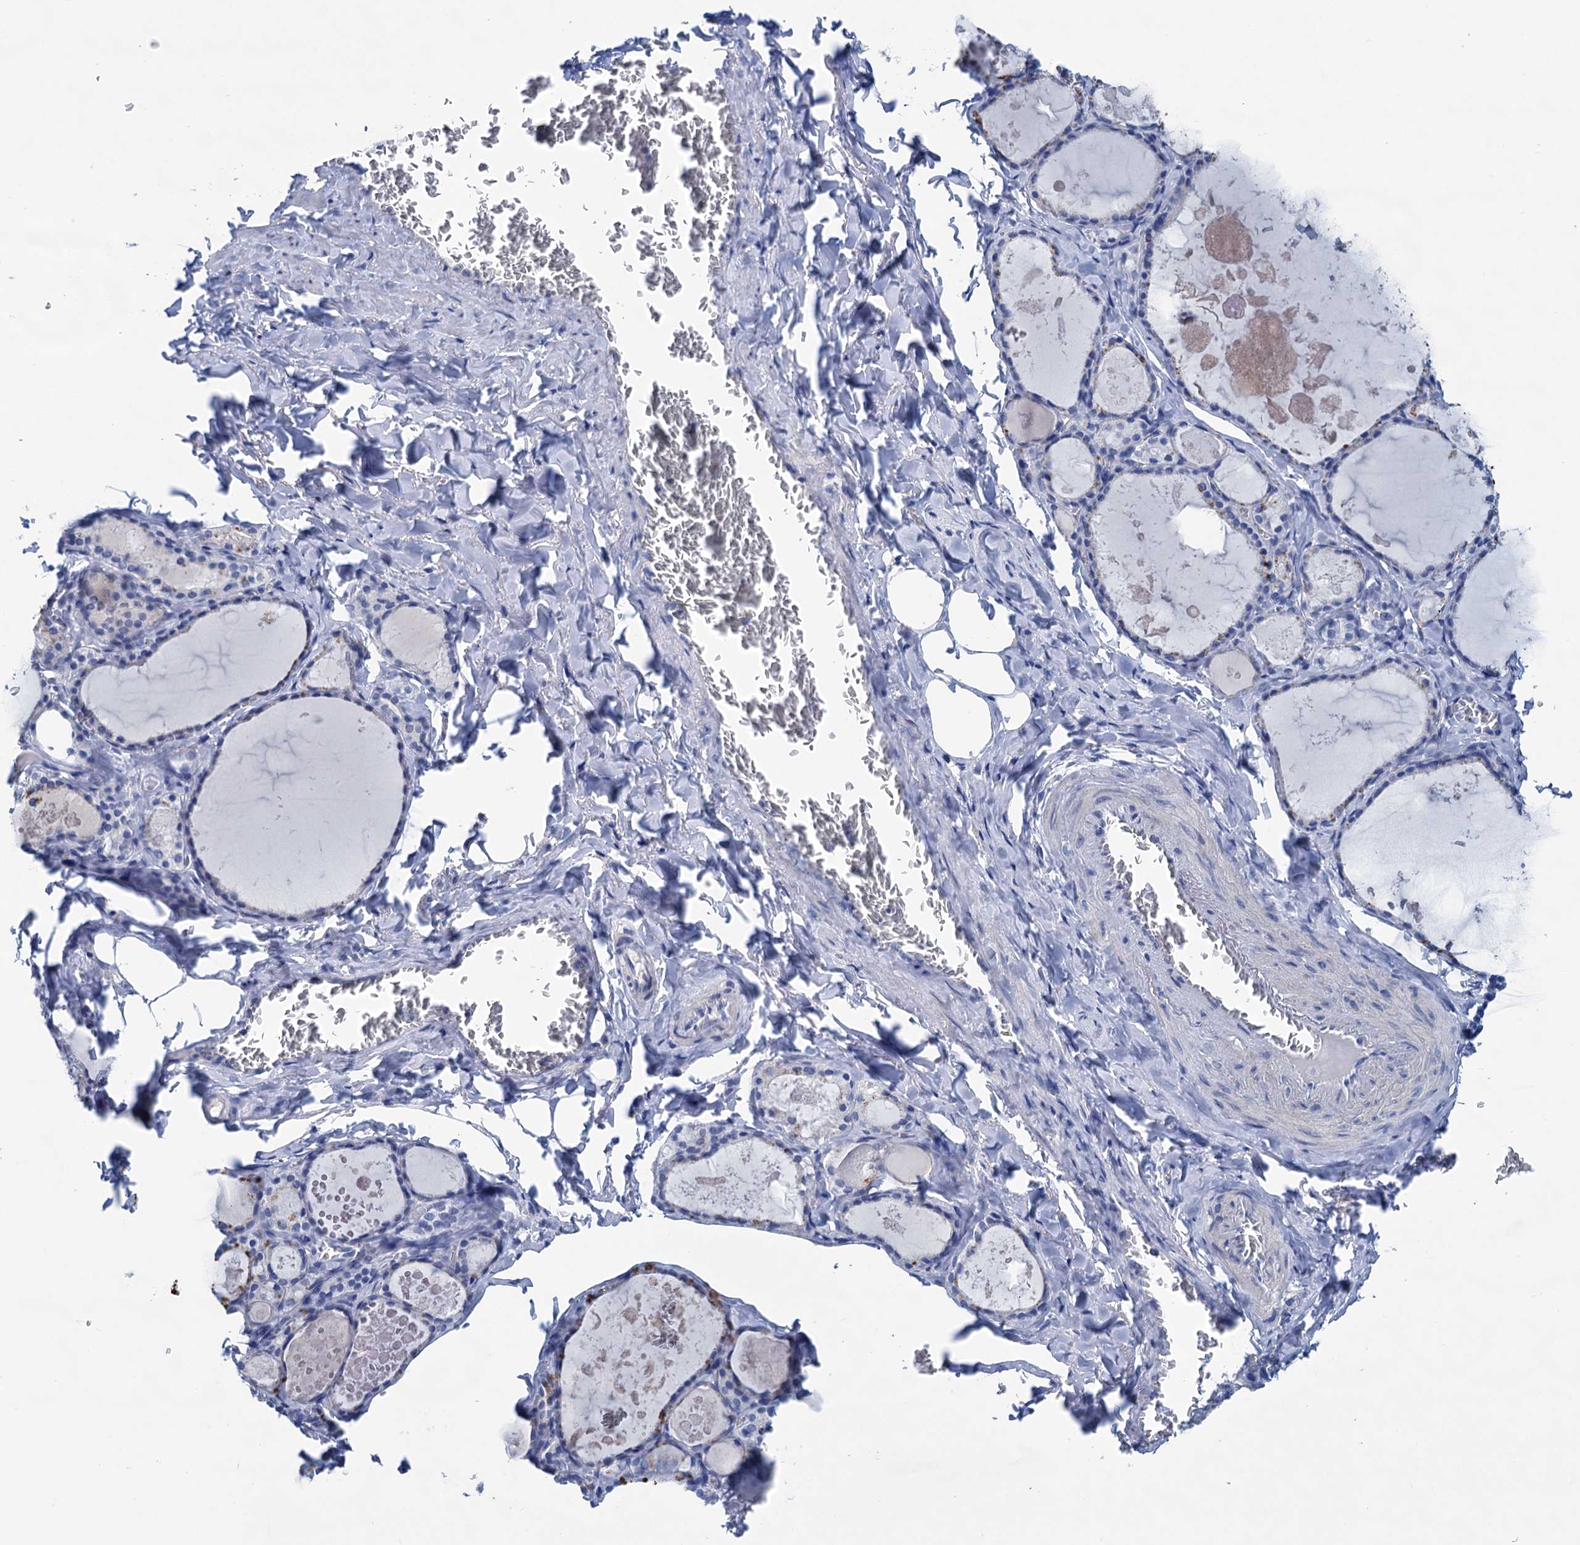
{"staining": {"intensity": "negative", "quantity": "none", "location": "none"}, "tissue": "thyroid gland", "cell_type": "Glandular cells", "image_type": "normal", "snomed": [{"axis": "morphology", "description": "Normal tissue, NOS"}, {"axis": "topography", "description": "Thyroid gland"}], "caption": "Glandular cells show no significant staining in unremarkable thyroid gland. (DAB immunohistochemistry with hematoxylin counter stain).", "gene": "MYOZ3", "patient": {"sex": "male", "age": 56}}